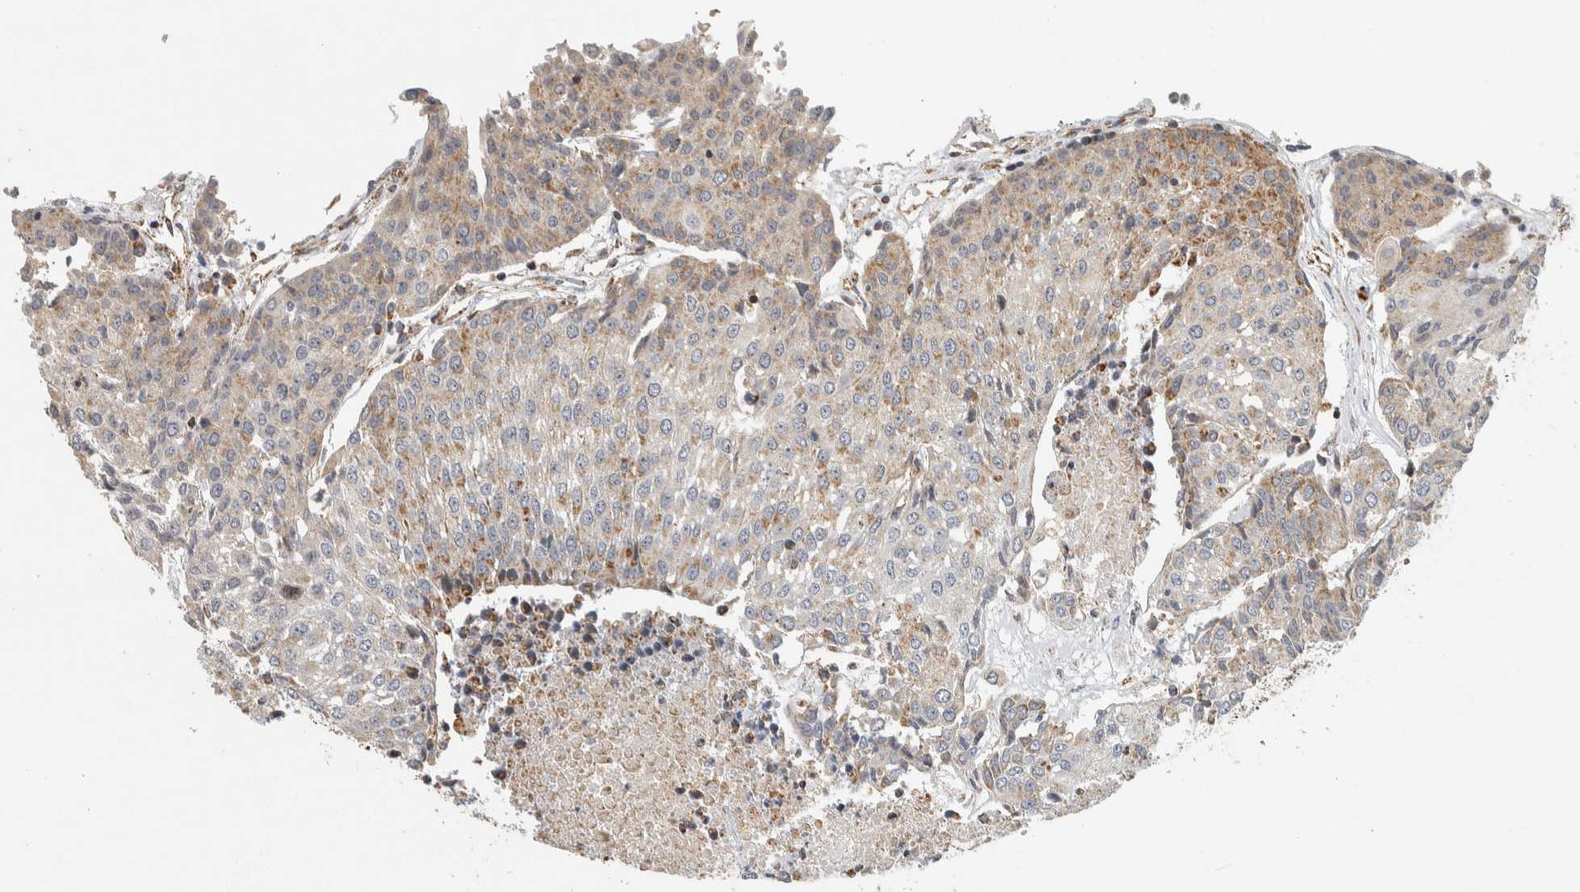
{"staining": {"intensity": "weak", "quantity": ">75%", "location": "cytoplasmic/membranous"}, "tissue": "urothelial cancer", "cell_type": "Tumor cells", "image_type": "cancer", "snomed": [{"axis": "morphology", "description": "Urothelial carcinoma, High grade"}, {"axis": "topography", "description": "Urinary bladder"}], "caption": "The photomicrograph shows immunohistochemical staining of urothelial cancer. There is weak cytoplasmic/membranous staining is present in approximately >75% of tumor cells. (IHC, brightfield microscopy, high magnification).", "gene": "AFP", "patient": {"sex": "female", "age": 85}}